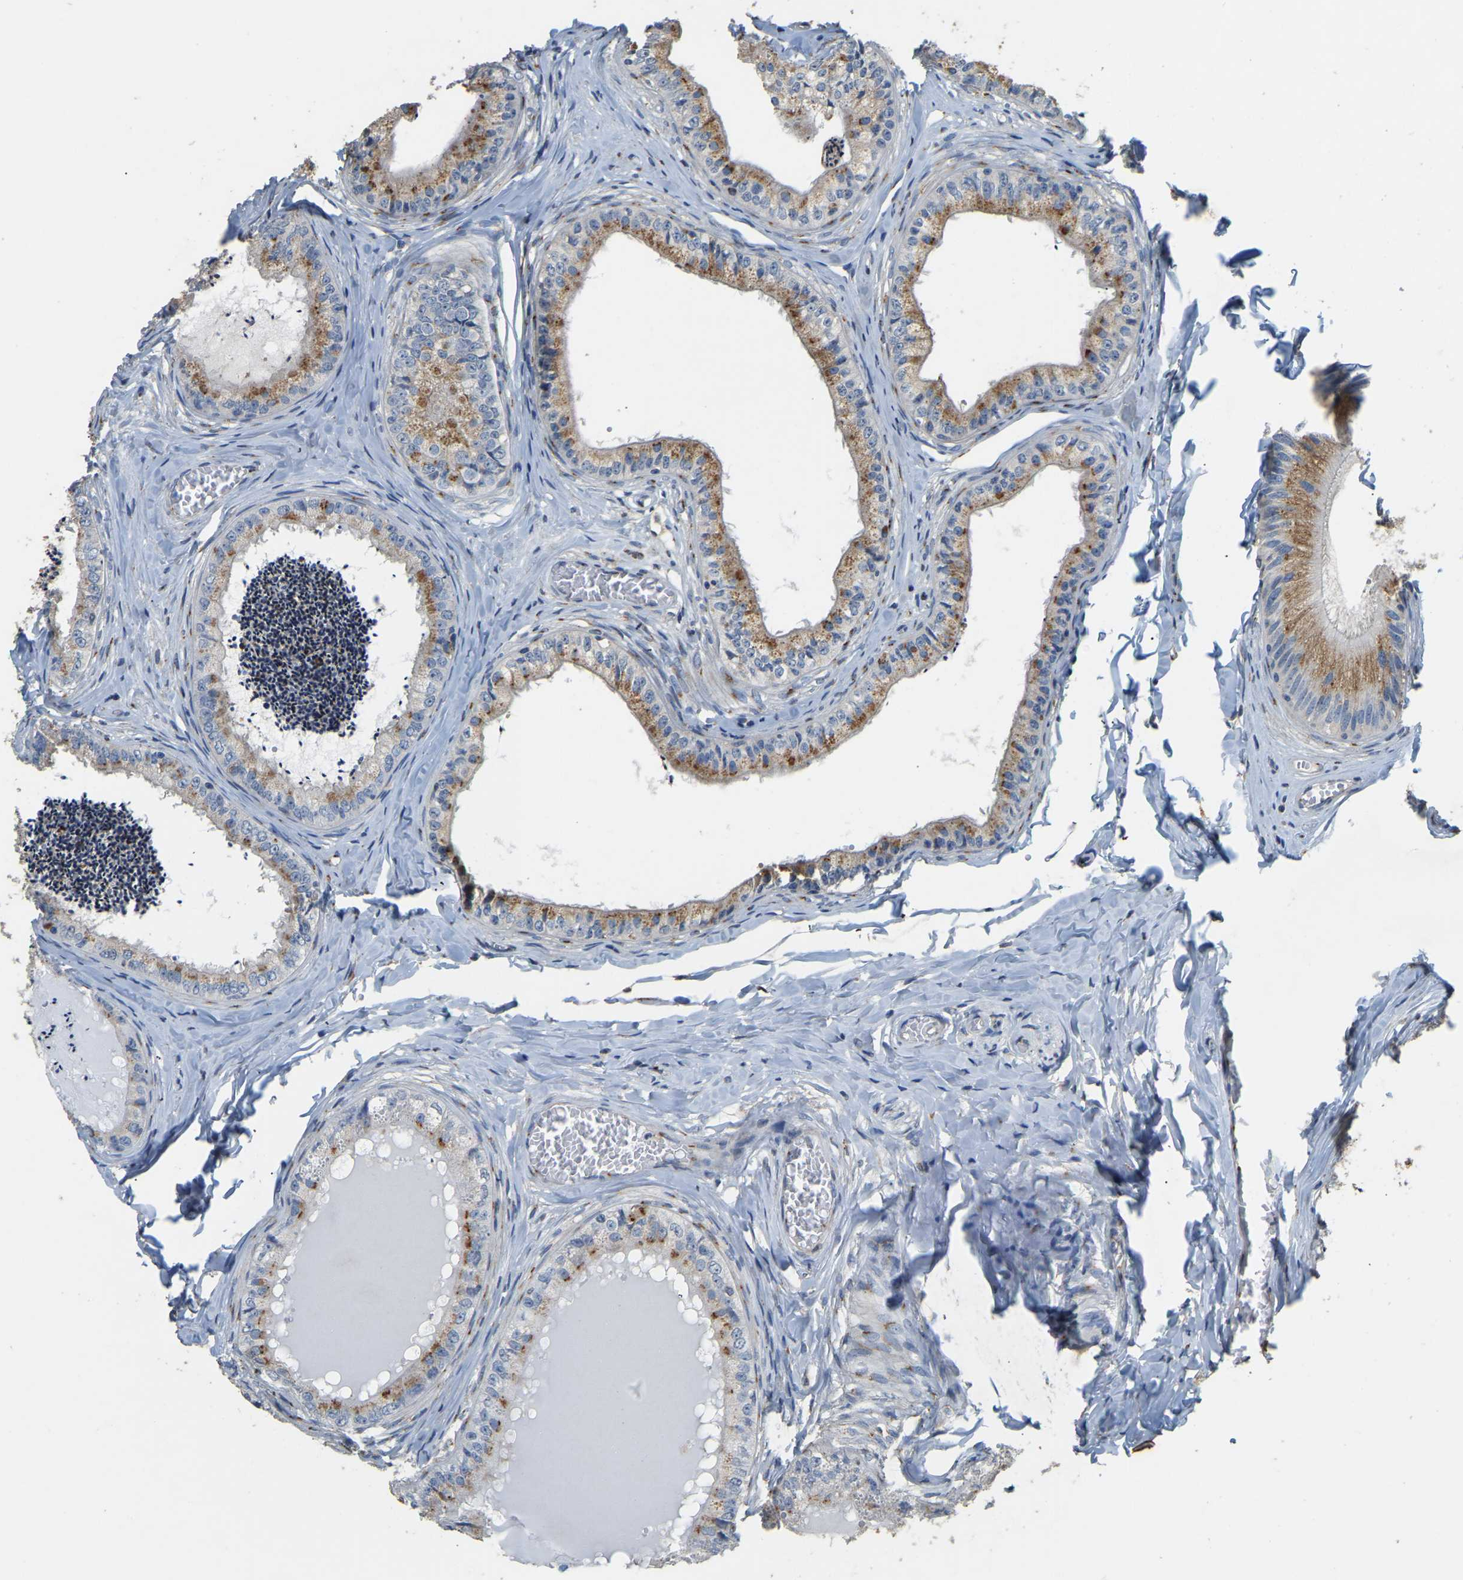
{"staining": {"intensity": "strong", "quantity": "25%-75%", "location": "cytoplasmic/membranous"}, "tissue": "epididymis", "cell_type": "Glandular cells", "image_type": "normal", "snomed": [{"axis": "morphology", "description": "Normal tissue, NOS"}, {"axis": "topography", "description": "Epididymis"}], "caption": "Epididymis was stained to show a protein in brown. There is high levels of strong cytoplasmic/membranous positivity in about 25%-75% of glandular cells. Using DAB (3,3'-diaminobenzidine) (brown) and hematoxylin (blue) stains, captured at high magnification using brightfield microscopy.", "gene": "FAM174A", "patient": {"sex": "male", "age": 31}}